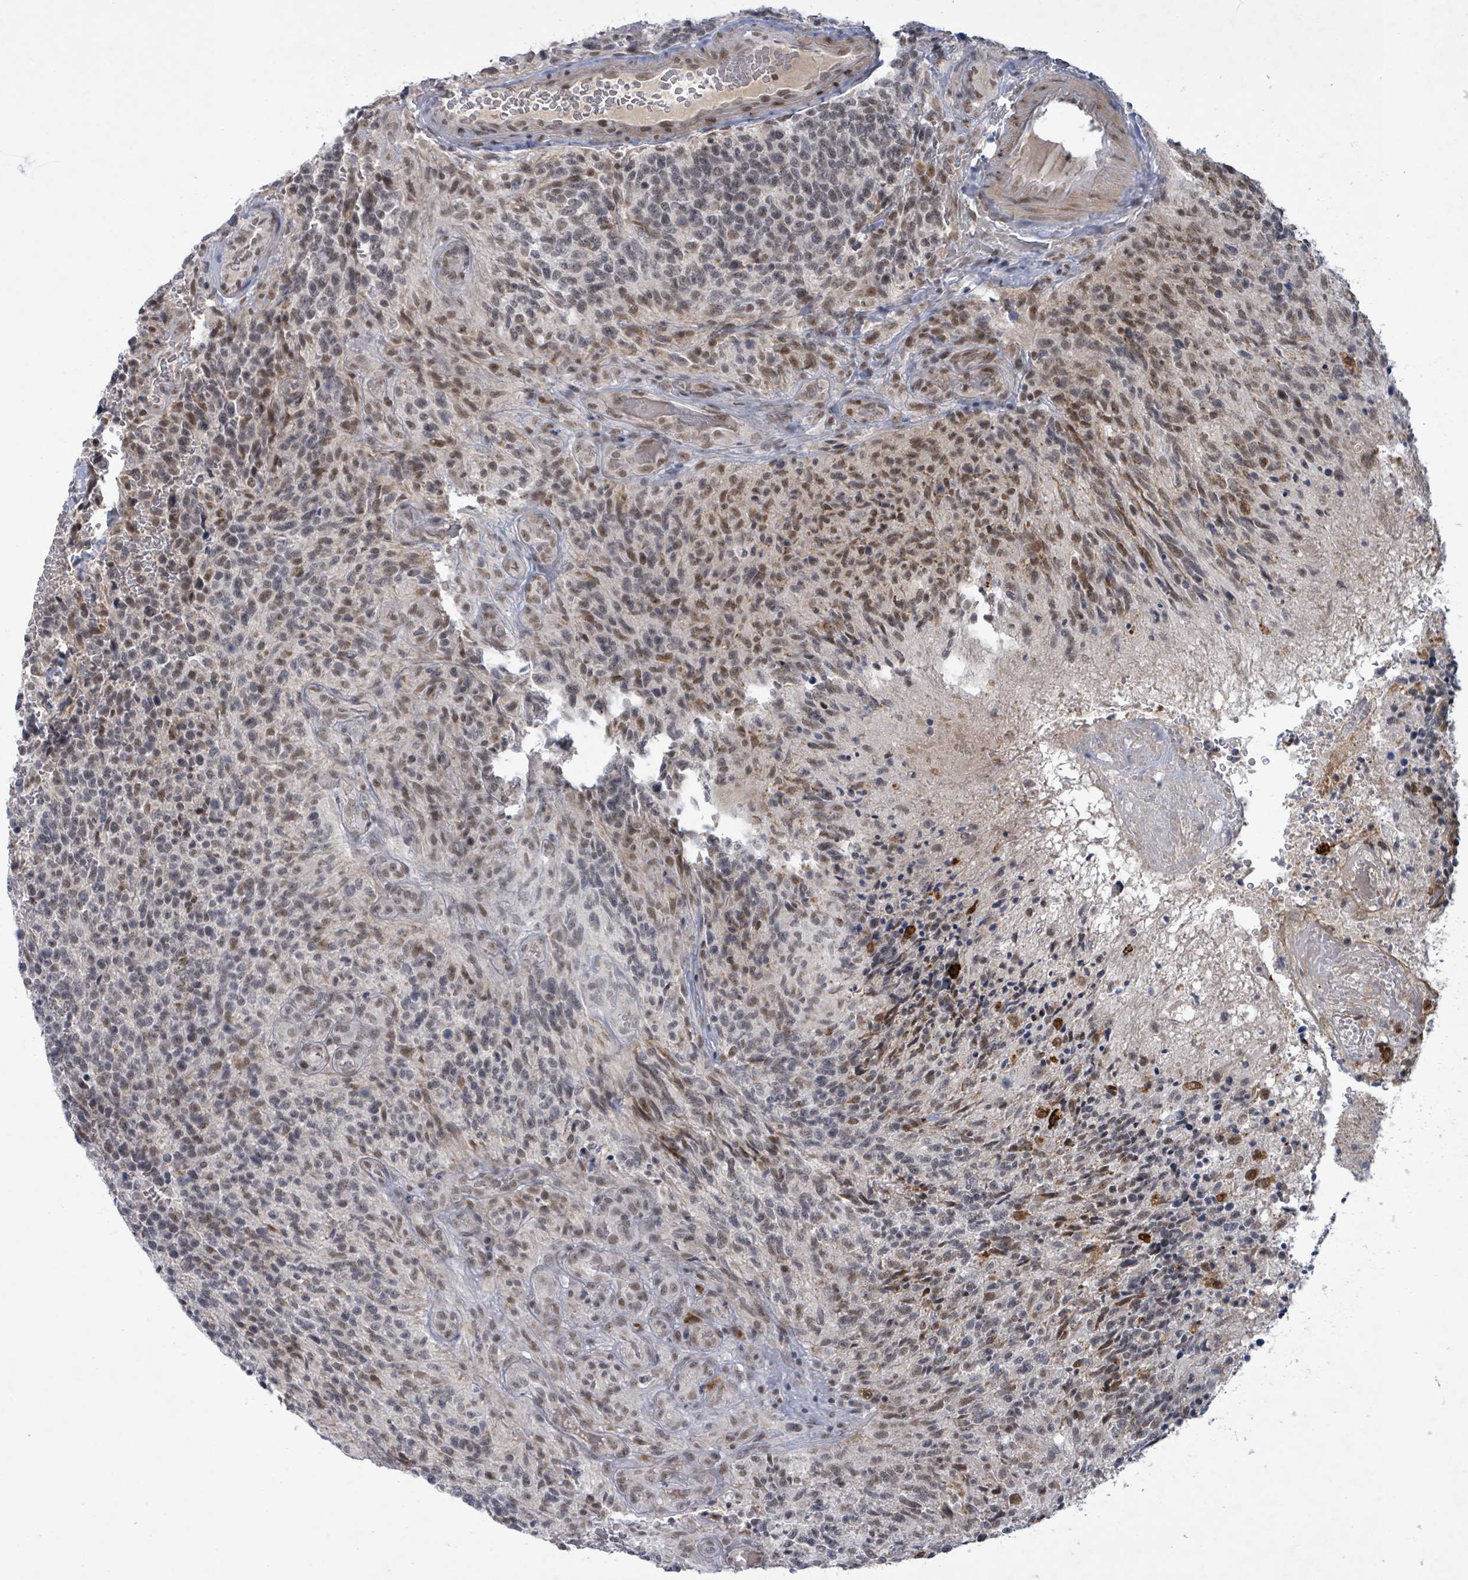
{"staining": {"intensity": "moderate", "quantity": "<25%", "location": "nuclear"}, "tissue": "glioma", "cell_type": "Tumor cells", "image_type": "cancer", "snomed": [{"axis": "morphology", "description": "Glioma, malignant, High grade"}, {"axis": "topography", "description": "Brain"}], "caption": "Tumor cells show low levels of moderate nuclear staining in approximately <25% of cells in human glioma.", "gene": "BANP", "patient": {"sex": "male", "age": 36}}